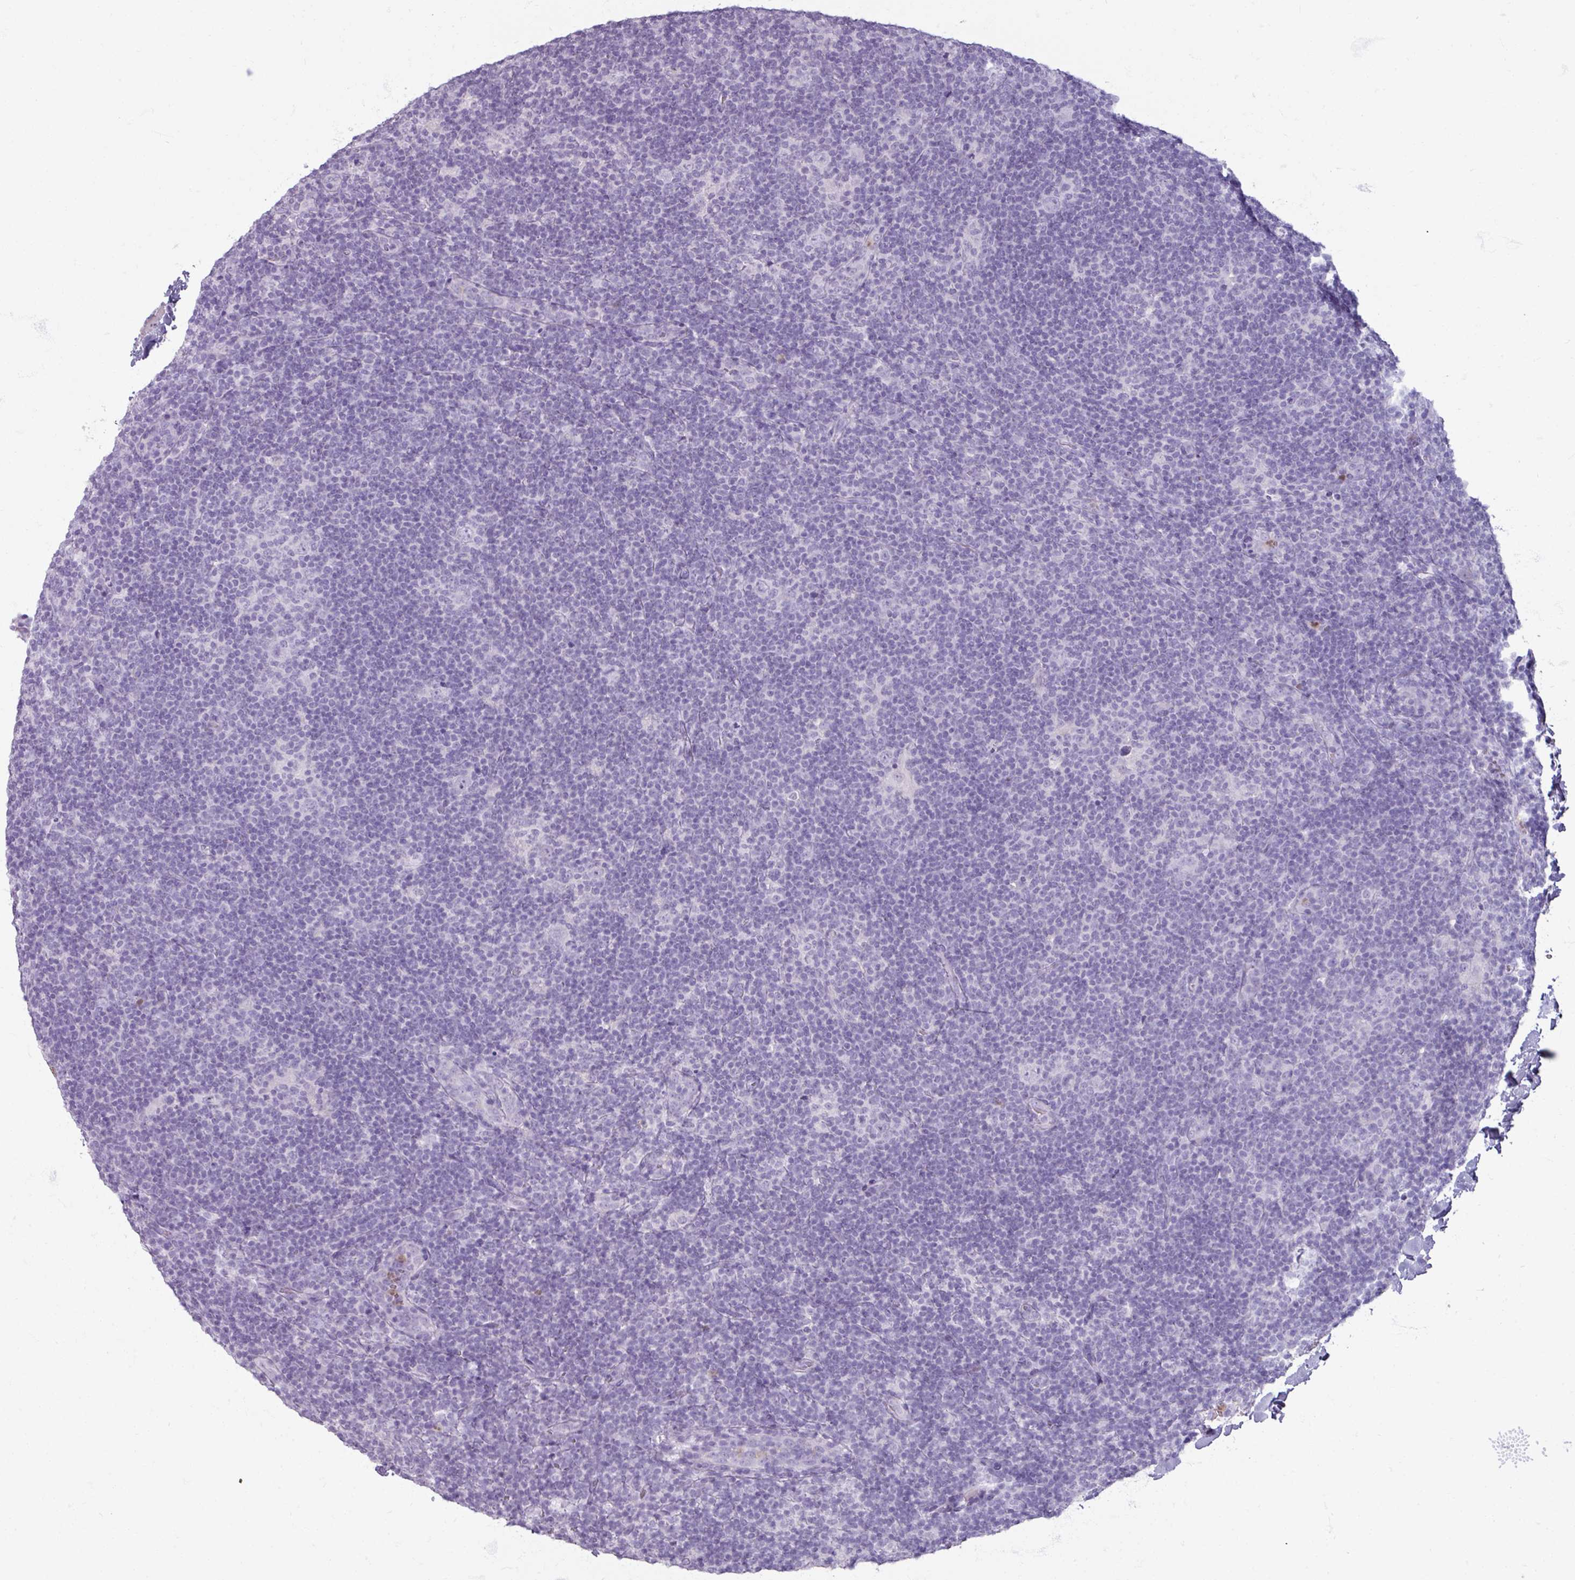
{"staining": {"intensity": "negative", "quantity": "none", "location": "none"}, "tissue": "lymphoma", "cell_type": "Tumor cells", "image_type": "cancer", "snomed": [{"axis": "morphology", "description": "Hodgkin's disease, NOS"}, {"axis": "topography", "description": "Lymph node"}], "caption": "Protein analysis of Hodgkin's disease reveals no significant positivity in tumor cells.", "gene": "ARG1", "patient": {"sex": "female", "age": 57}}